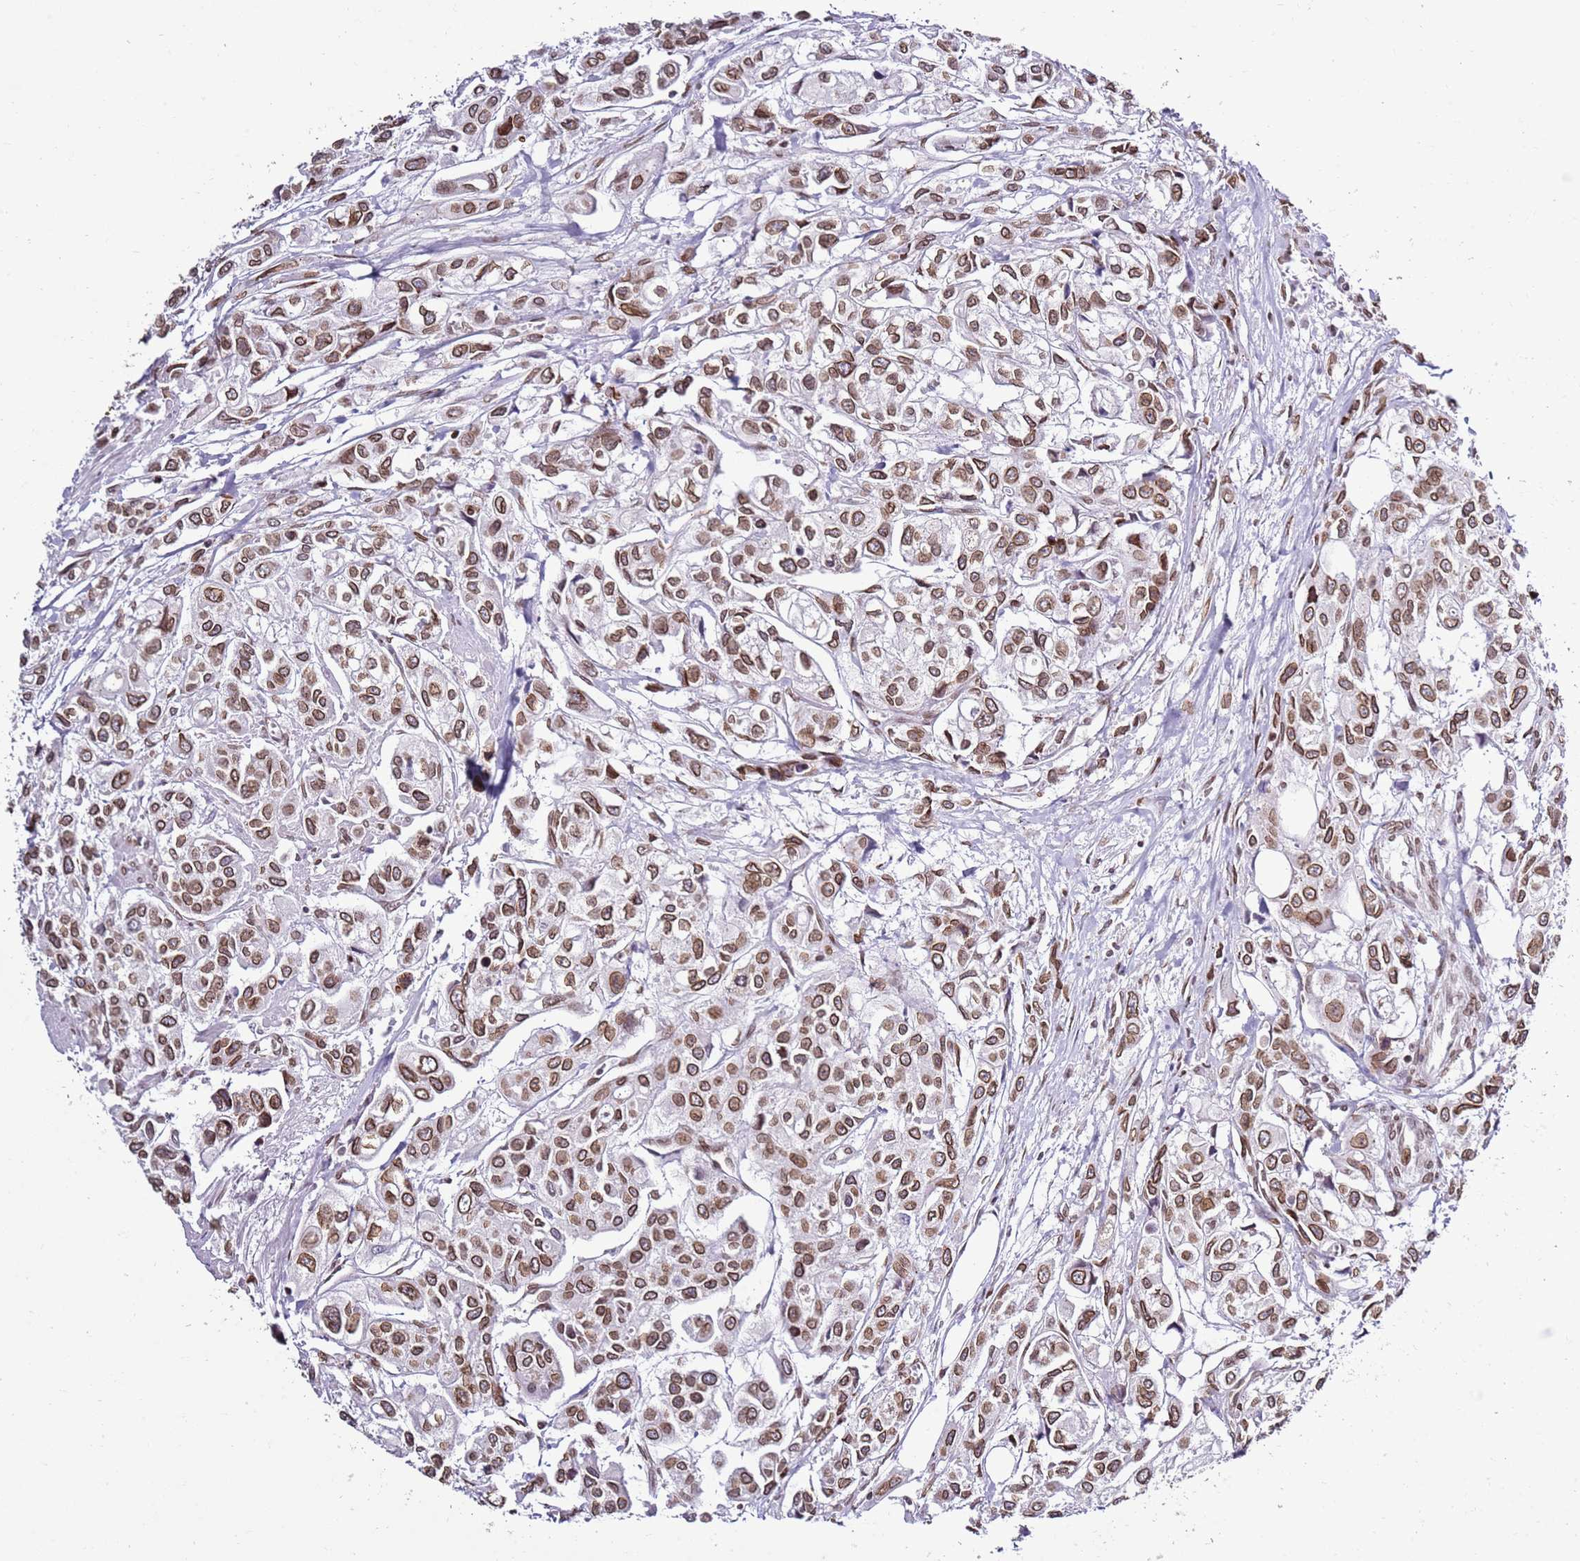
{"staining": {"intensity": "moderate", "quantity": ">75%", "location": "cytoplasmic/membranous,nuclear"}, "tissue": "urothelial cancer", "cell_type": "Tumor cells", "image_type": "cancer", "snomed": [{"axis": "morphology", "description": "Urothelial carcinoma, High grade"}, {"axis": "topography", "description": "Urinary bladder"}], "caption": "The immunohistochemical stain highlights moderate cytoplasmic/membranous and nuclear staining in tumor cells of urothelial carcinoma (high-grade) tissue.", "gene": "POU6F1", "patient": {"sex": "male", "age": 67}}